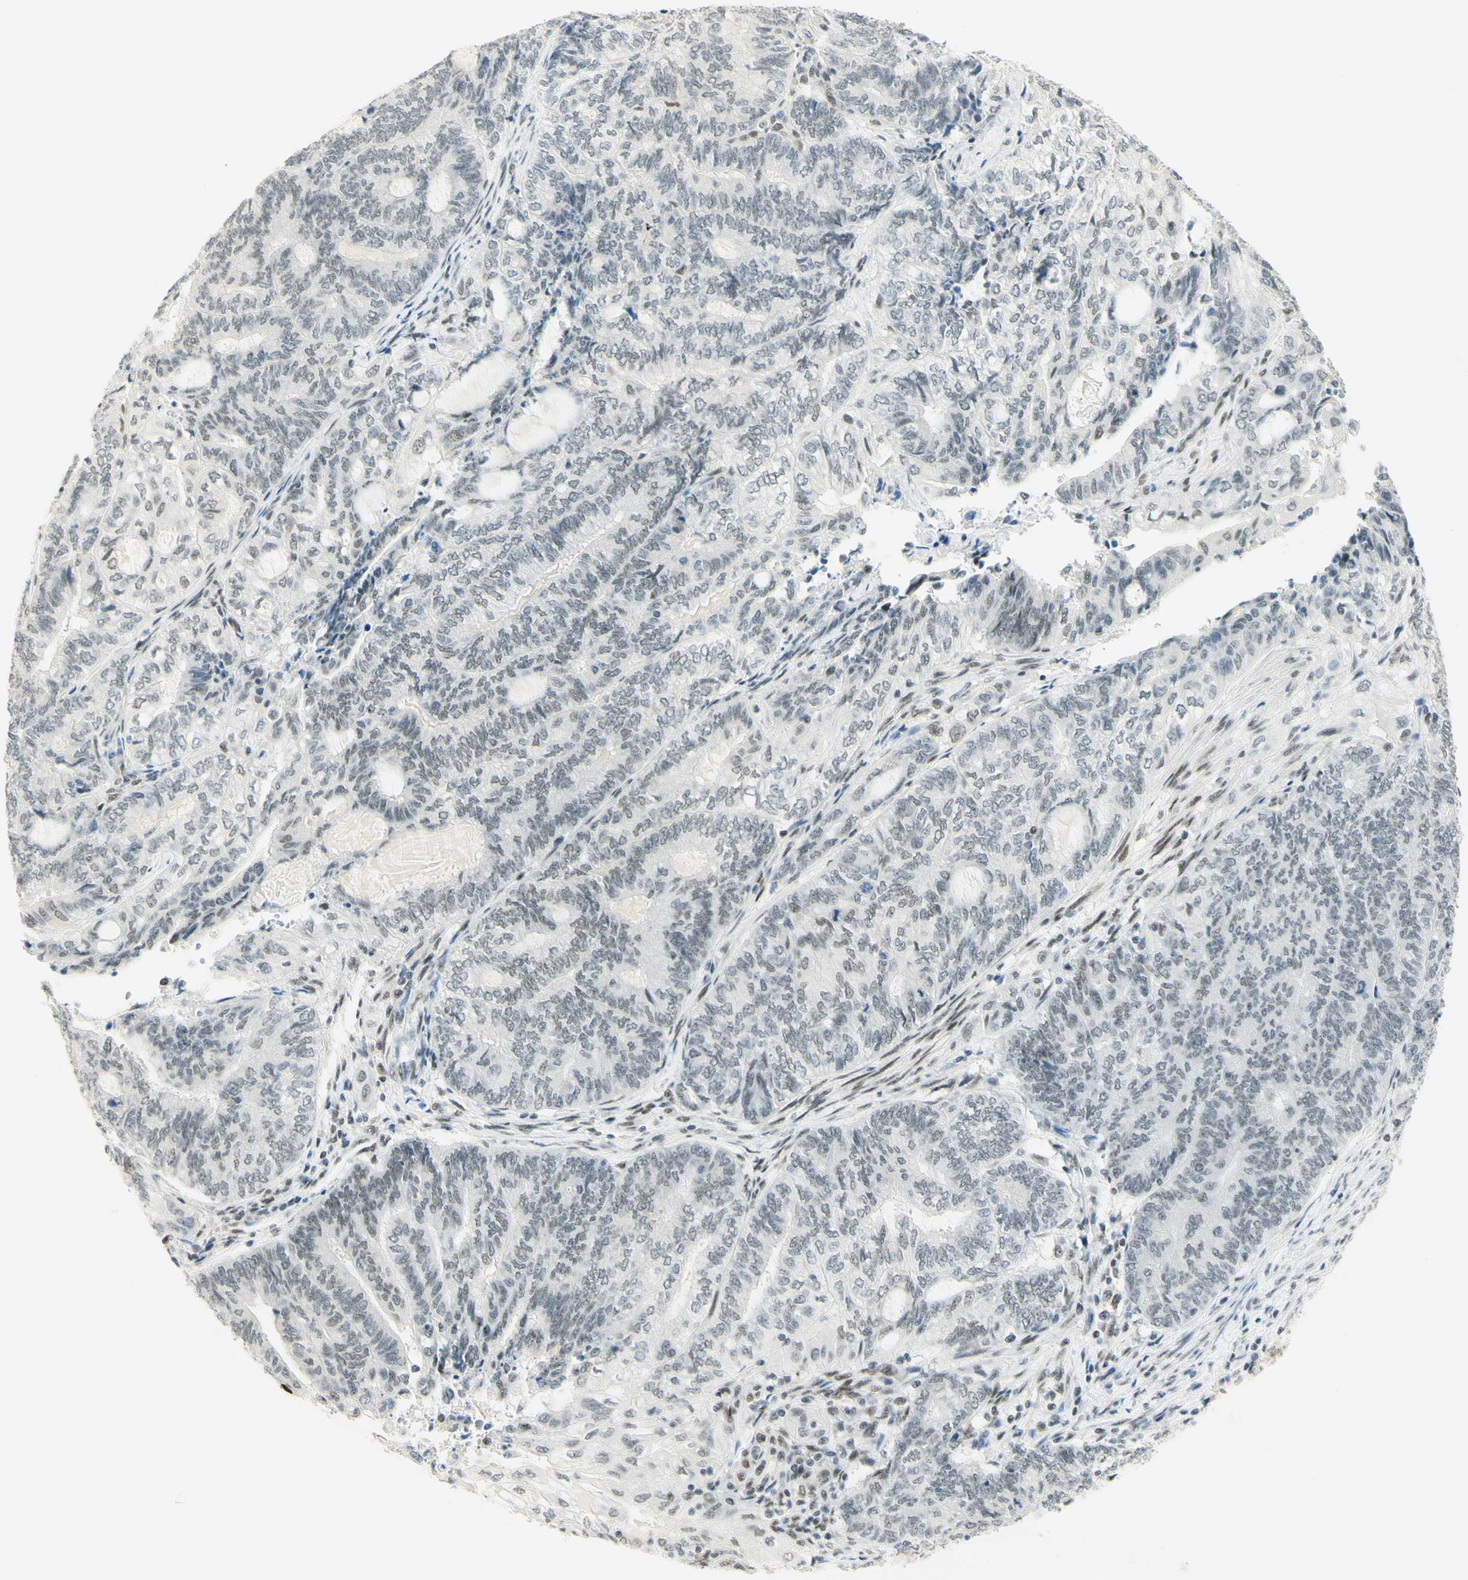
{"staining": {"intensity": "weak", "quantity": "25%-75%", "location": "nuclear"}, "tissue": "endometrial cancer", "cell_type": "Tumor cells", "image_type": "cancer", "snomed": [{"axis": "morphology", "description": "Adenocarcinoma, NOS"}, {"axis": "topography", "description": "Uterus"}, {"axis": "topography", "description": "Endometrium"}], "caption": "Adenocarcinoma (endometrial) tissue exhibits weak nuclear staining in approximately 25%-75% of tumor cells, visualized by immunohistochemistry.", "gene": "PMS2", "patient": {"sex": "female", "age": 70}}